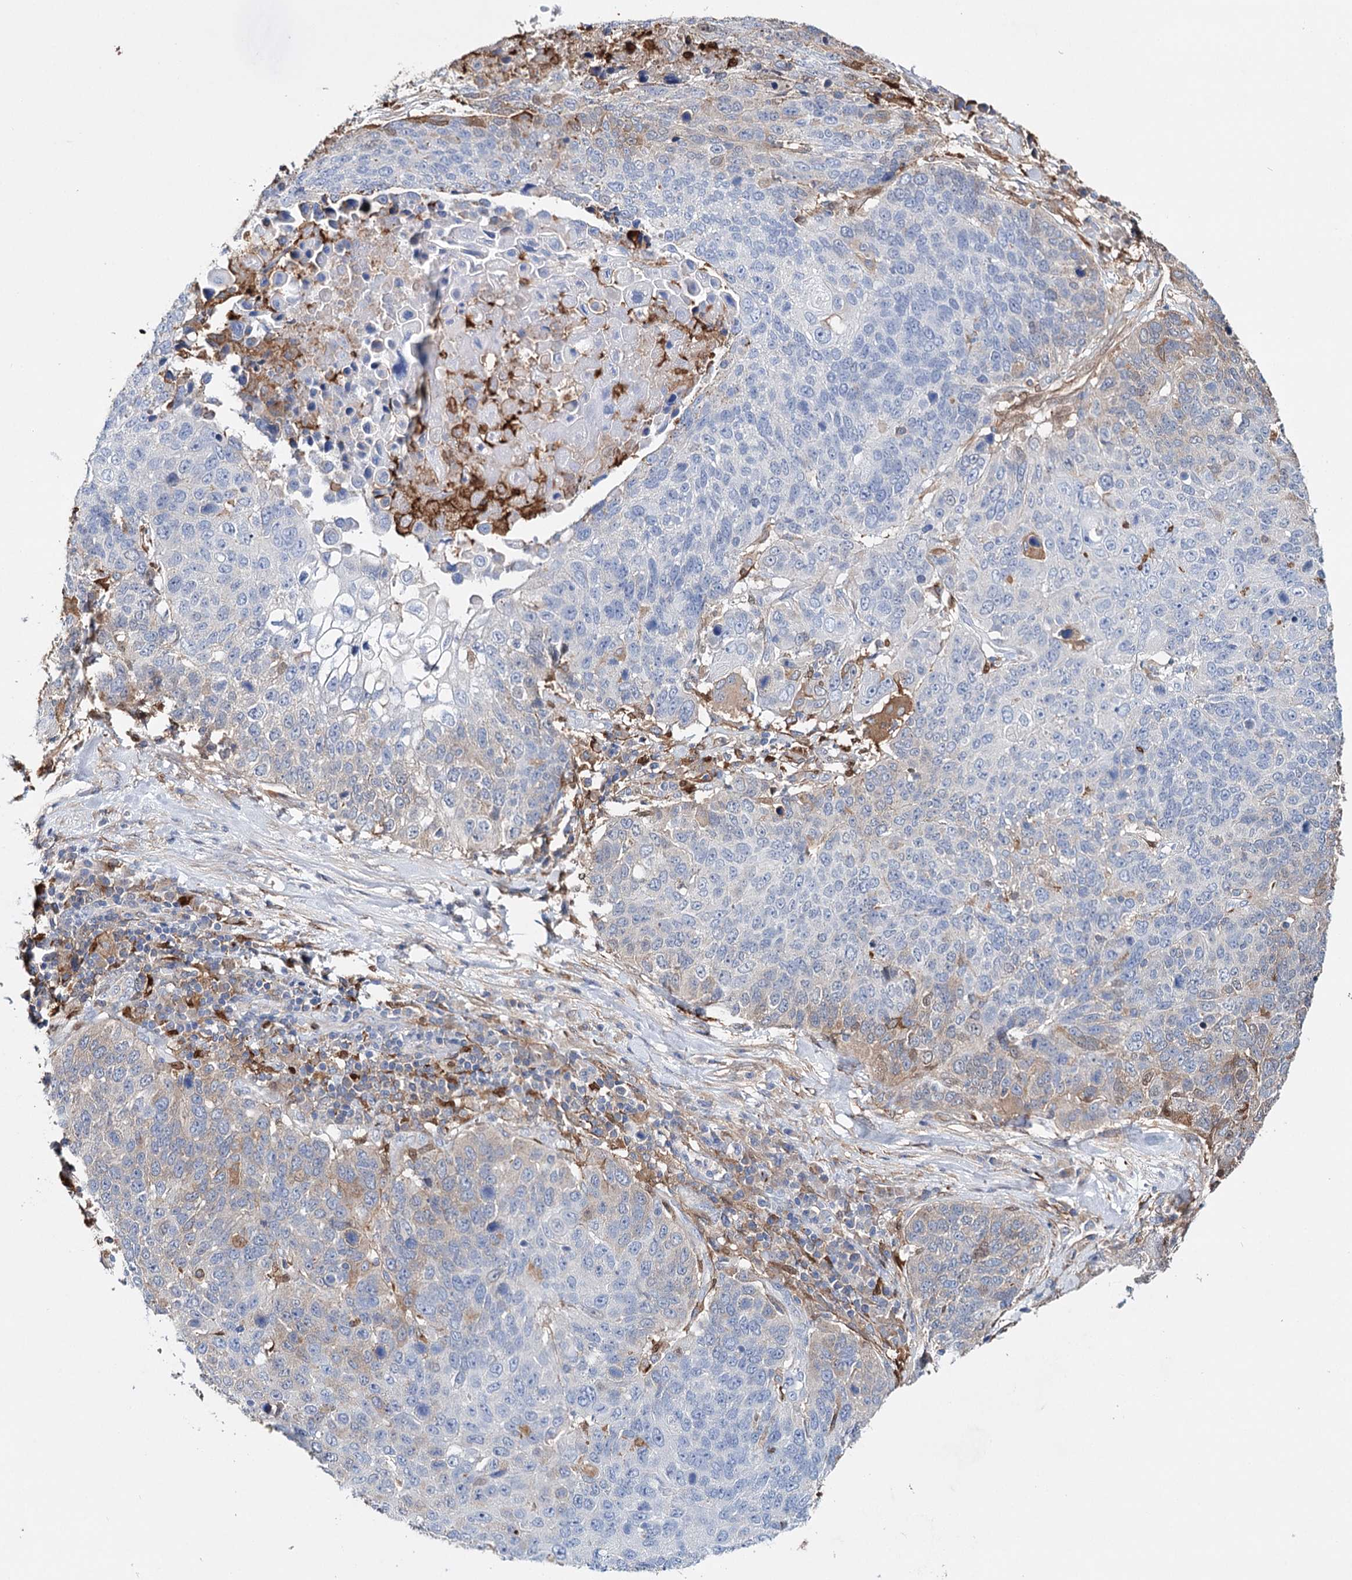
{"staining": {"intensity": "negative", "quantity": "none", "location": "none"}, "tissue": "lung cancer", "cell_type": "Tumor cells", "image_type": "cancer", "snomed": [{"axis": "morphology", "description": "Normal tissue, NOS"}, {"axis": "morphology", "description": "Squamous cell carcinoma, NOS"}, {"axis": "topography", "description": "Lymph node"}, {"axis": "topography", "description": "Lung"}], "caption": "Immunohistochemistry (IHC) of human lung cancer (squamous cell carcinoma) exhibits no positivity in tumor cells. The staining was performed using DAB to visualize the protein expression in brown, while the nuclei were stained in blue with hematoxylin (Magnification: 20x).", "gene": "CFAP46", "patient": {"sex": "male", "age": 66}}